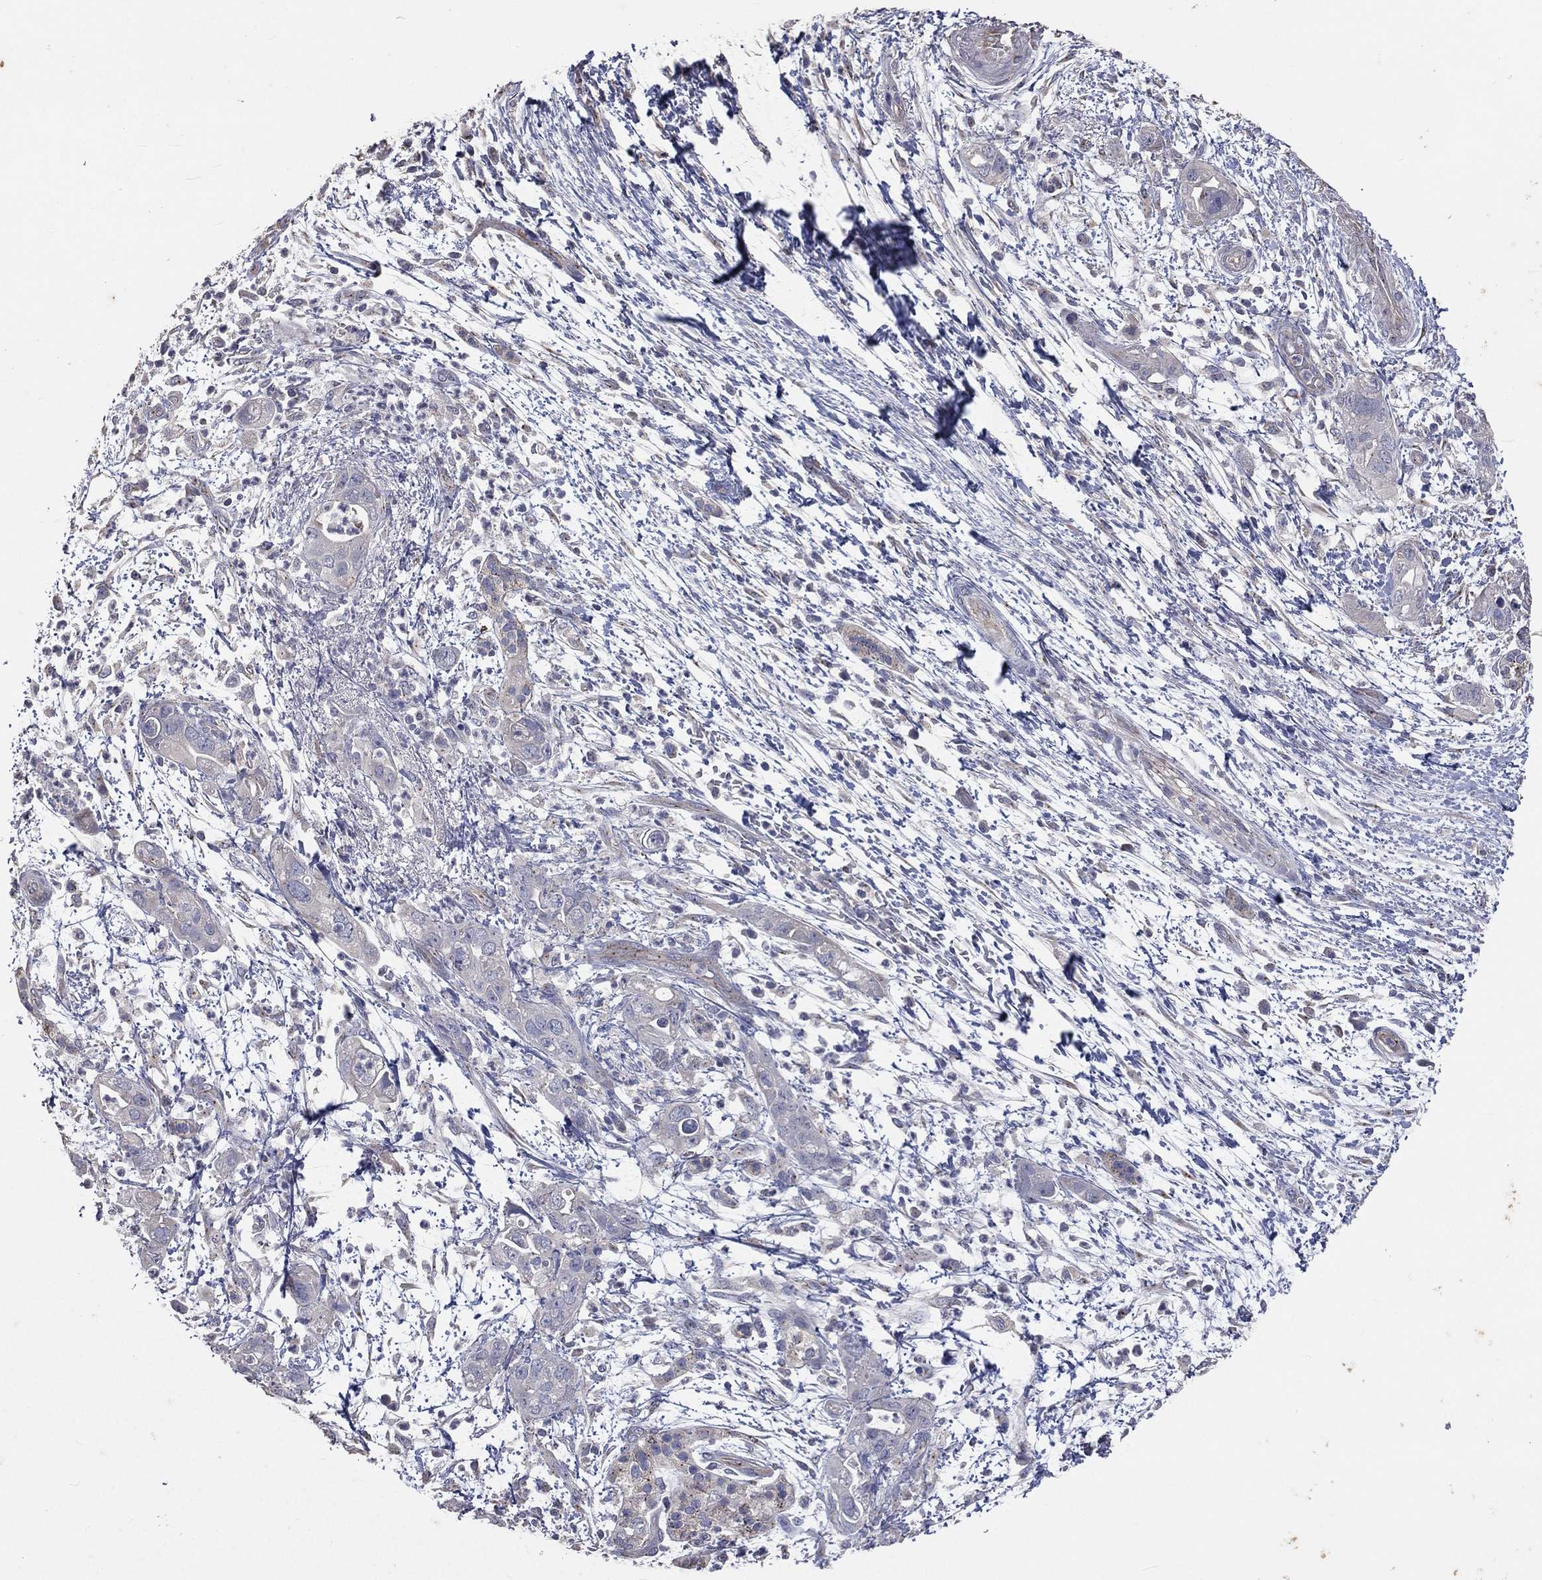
{"staining": {"intensity": "negative", "quantity": "none", "location": "none"}, "tissue": "pancreatic cancer", "cell_type": "Tumor cells", "image_type": "cancer", "snomed": [{"axis": "morphology", "description": "Adenocarcinoma, NOS"}, {"axis": "topography", "description": "Pancreas"}], "caption": "This is an immunohistochemistry (IHC) micrograph of human adenocarcinoma (pancreatic). There is no staining in tumor cells.", "gene": "CROCC", "patient": {"sex": "female", "age": 72}}